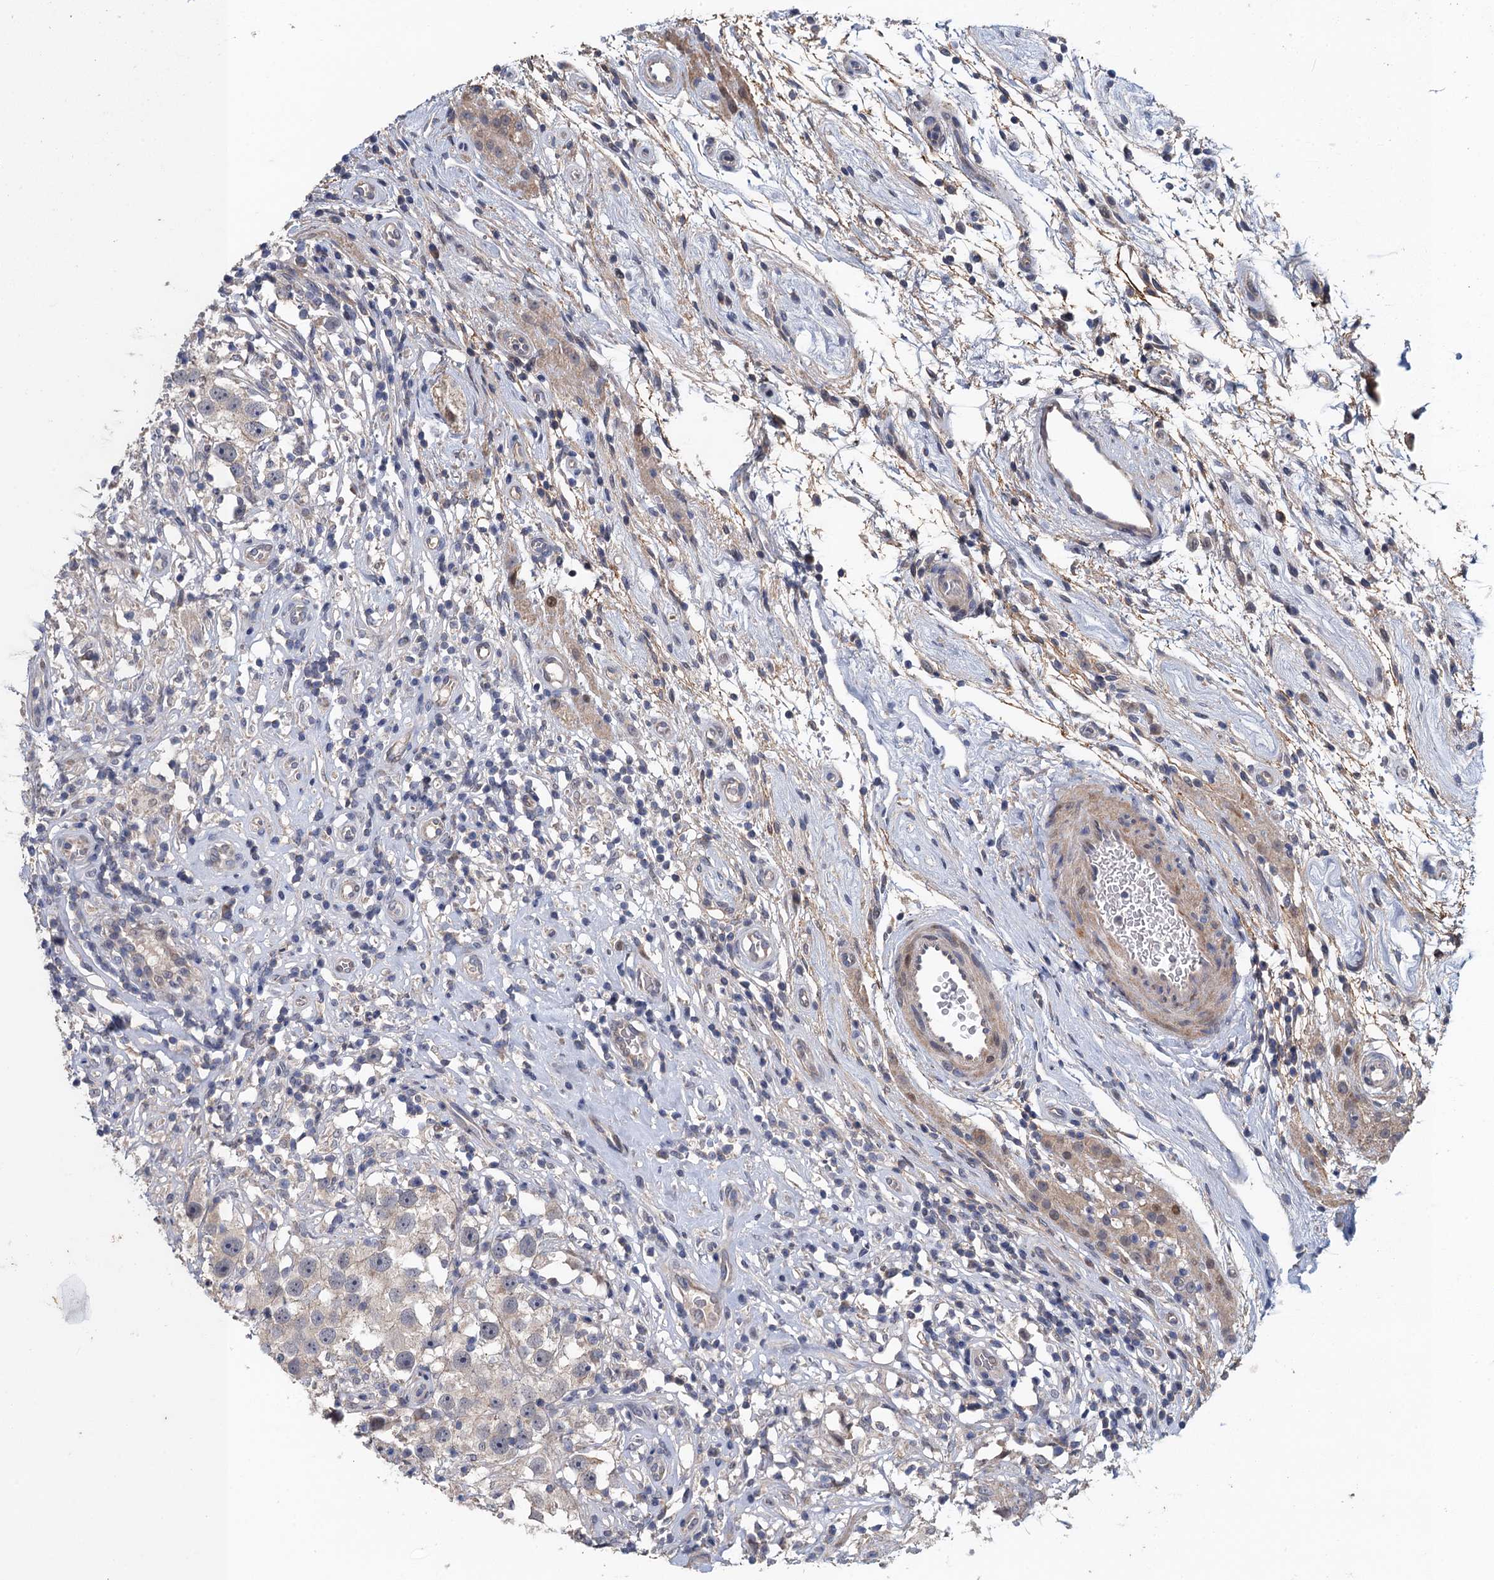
{"staining": {"intensity": "negative", "quantity": "none", "location": "none"}, "tissue": "testis cancer", "cell_type": "Tumor cells", "image_type": "cancer", "snomed": [{"axis": "morphology", "description": "Seminoma, NOS"}, {"axis": "topography", "description": "Testis"}], "caption": "Image shows no protein staining in tumor cells of testis cancer tissue.", "gene": "MDM1", "patient": {"sex": "male", "age": 49}}